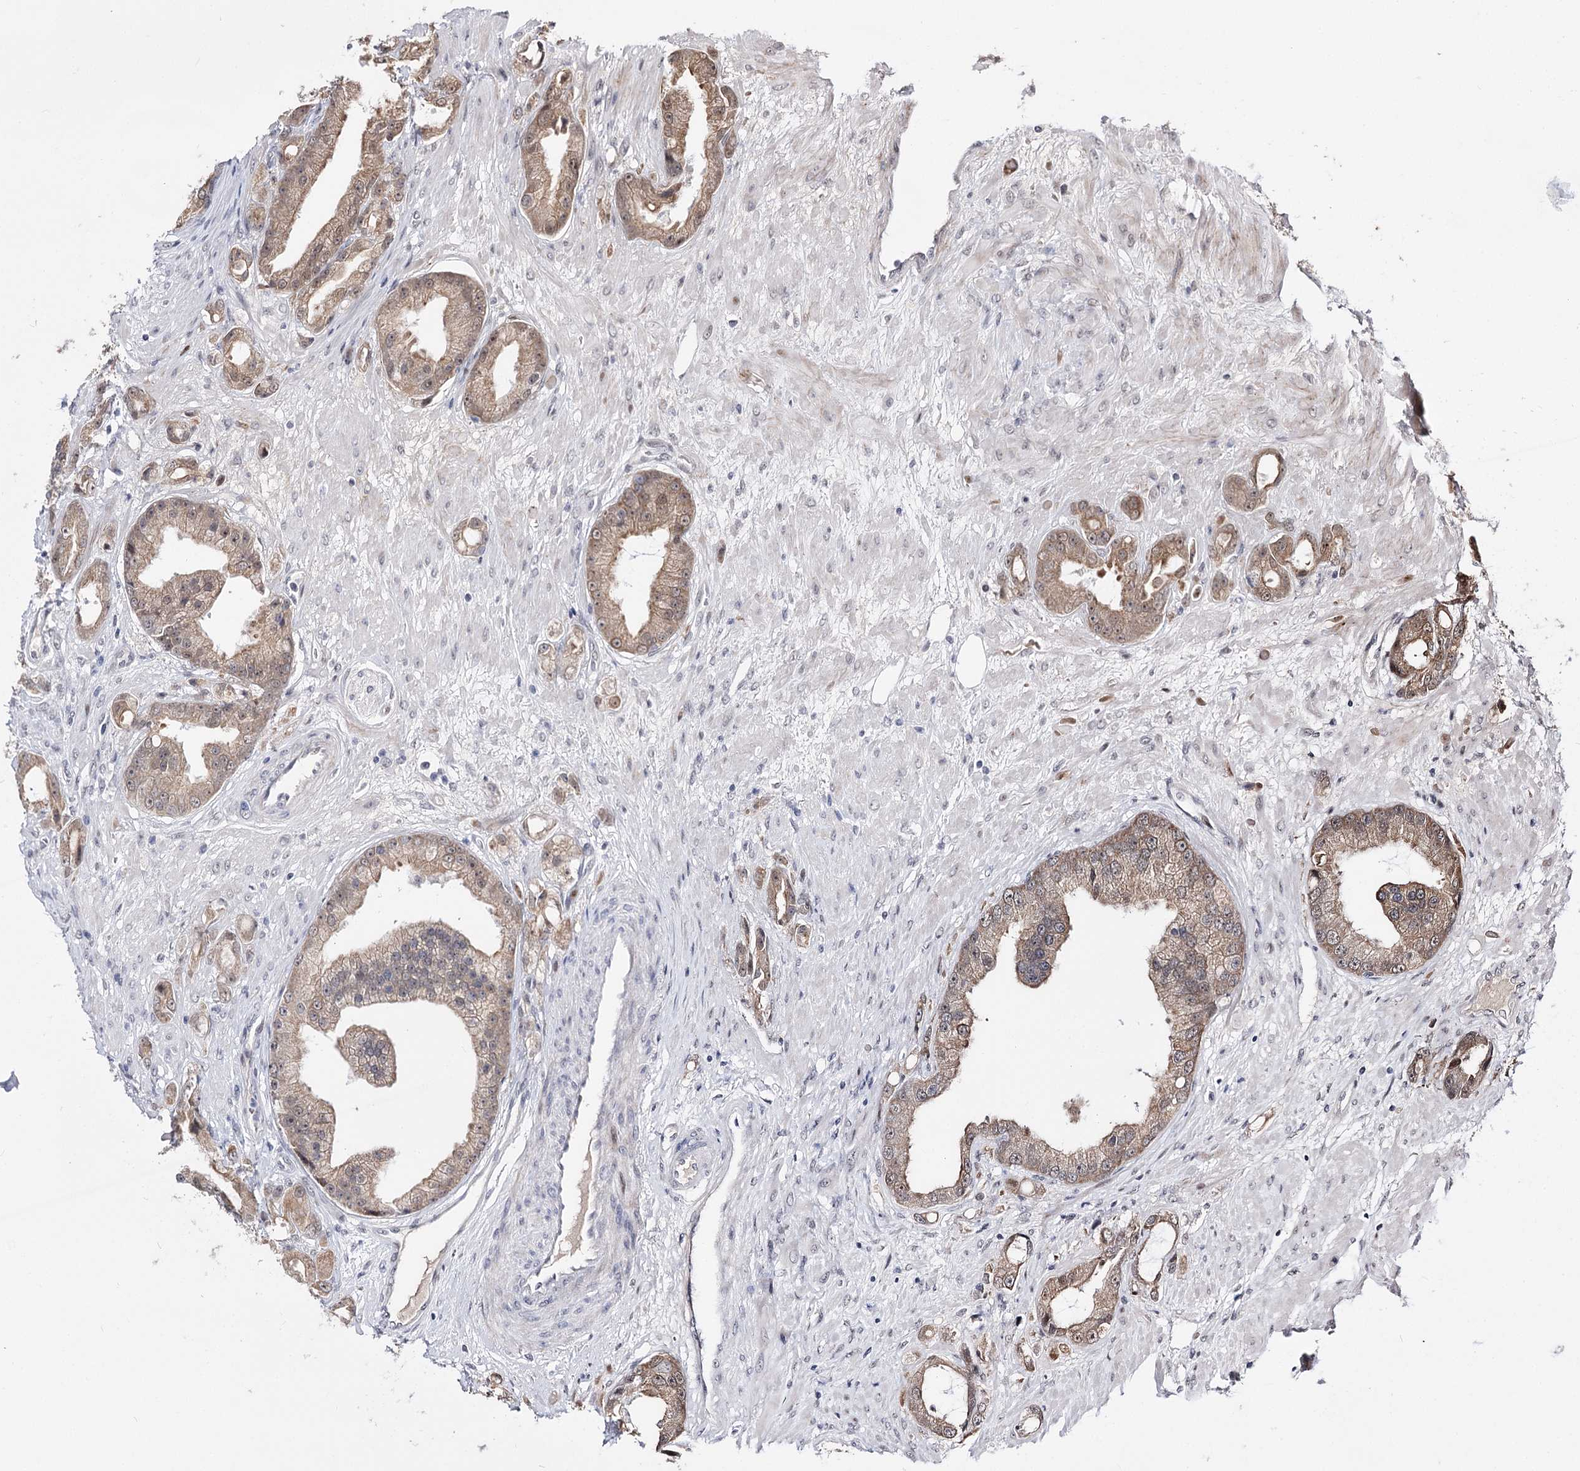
{"staining": {"intensity": "weak", "quantity": "25%-75%", "location": "cytoplasmic/membranous"}, "tissue": "prostate cancer", "cell_type": "Tumor cells", "image_type": "cancer", "snomed": [{"axis": "morphology", "description": "Adenocarcinoma, Low grade"}, {"axis": "topography", "description": "Prostate"}], "caption": "A photomicrograph of human prostate low-grade adenocarcinoma stained for a protein demonstrates weak cytoplasmic/membranous brown staining in tumor cells. (Stains: DAB in brown, nuclei in blue, Microscopy: brightfield microscopy at high magnification).", "gene": "STOX1", "patient": {"sex": "male", "age": 67}}